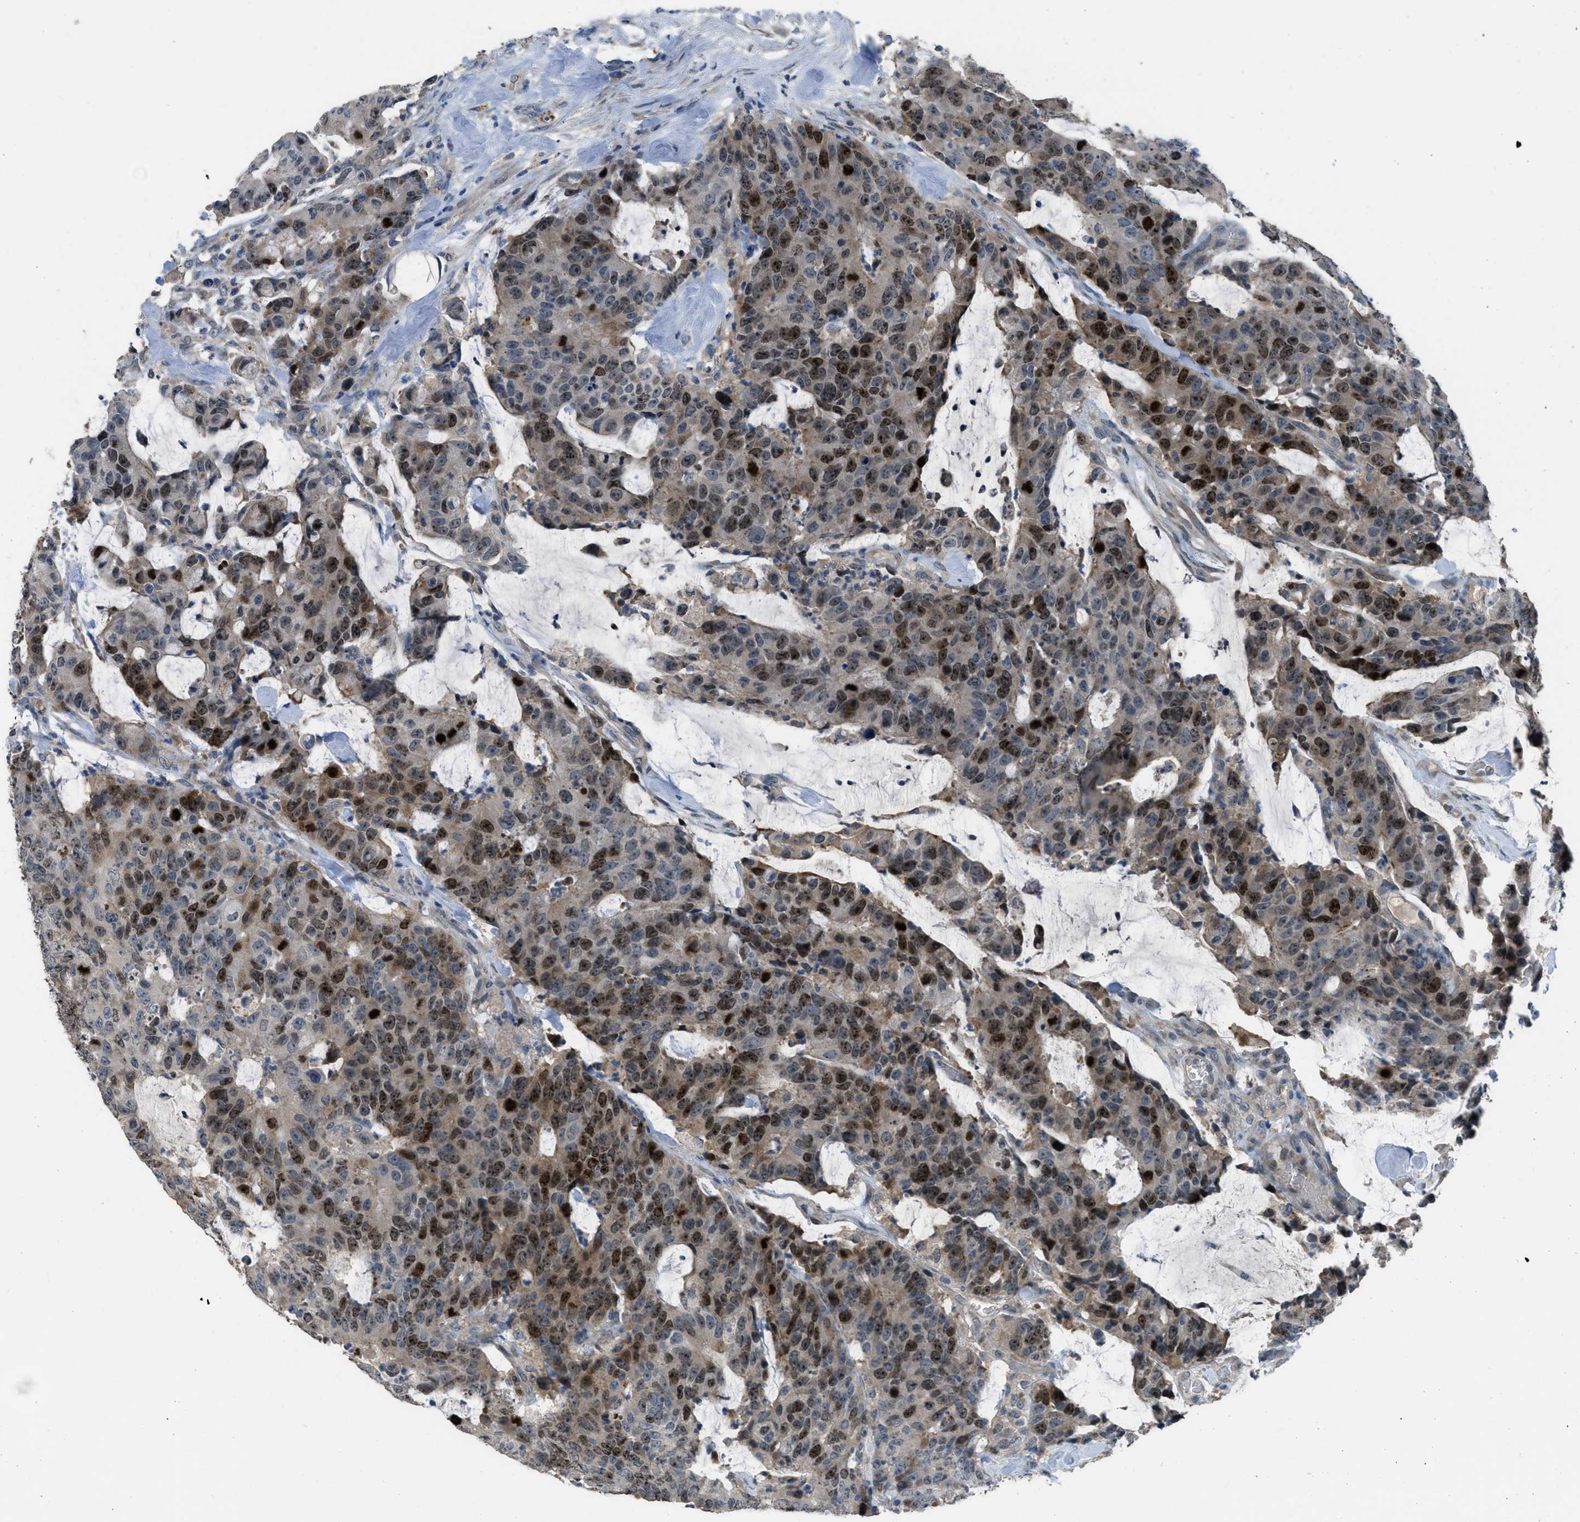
{"staining": {"intensity": "moderate", "quantity": ">75%", "location": "nuclear"}, "tissue": "colorectal cancer", "cell_type": "Tumor cells", "image_type": "cancer", "snomed": [{"axis": "morphology", "description": "Adenocarcinoma, NOS"}, {"axis": "topography", "description": "Colon"}], "caption": "Moderate nuclear staining is identified in about >75% of tumor cells in colorectal cancer.", "gene": "MIS18A", "patient": {"sex": "female", "age": 86}}